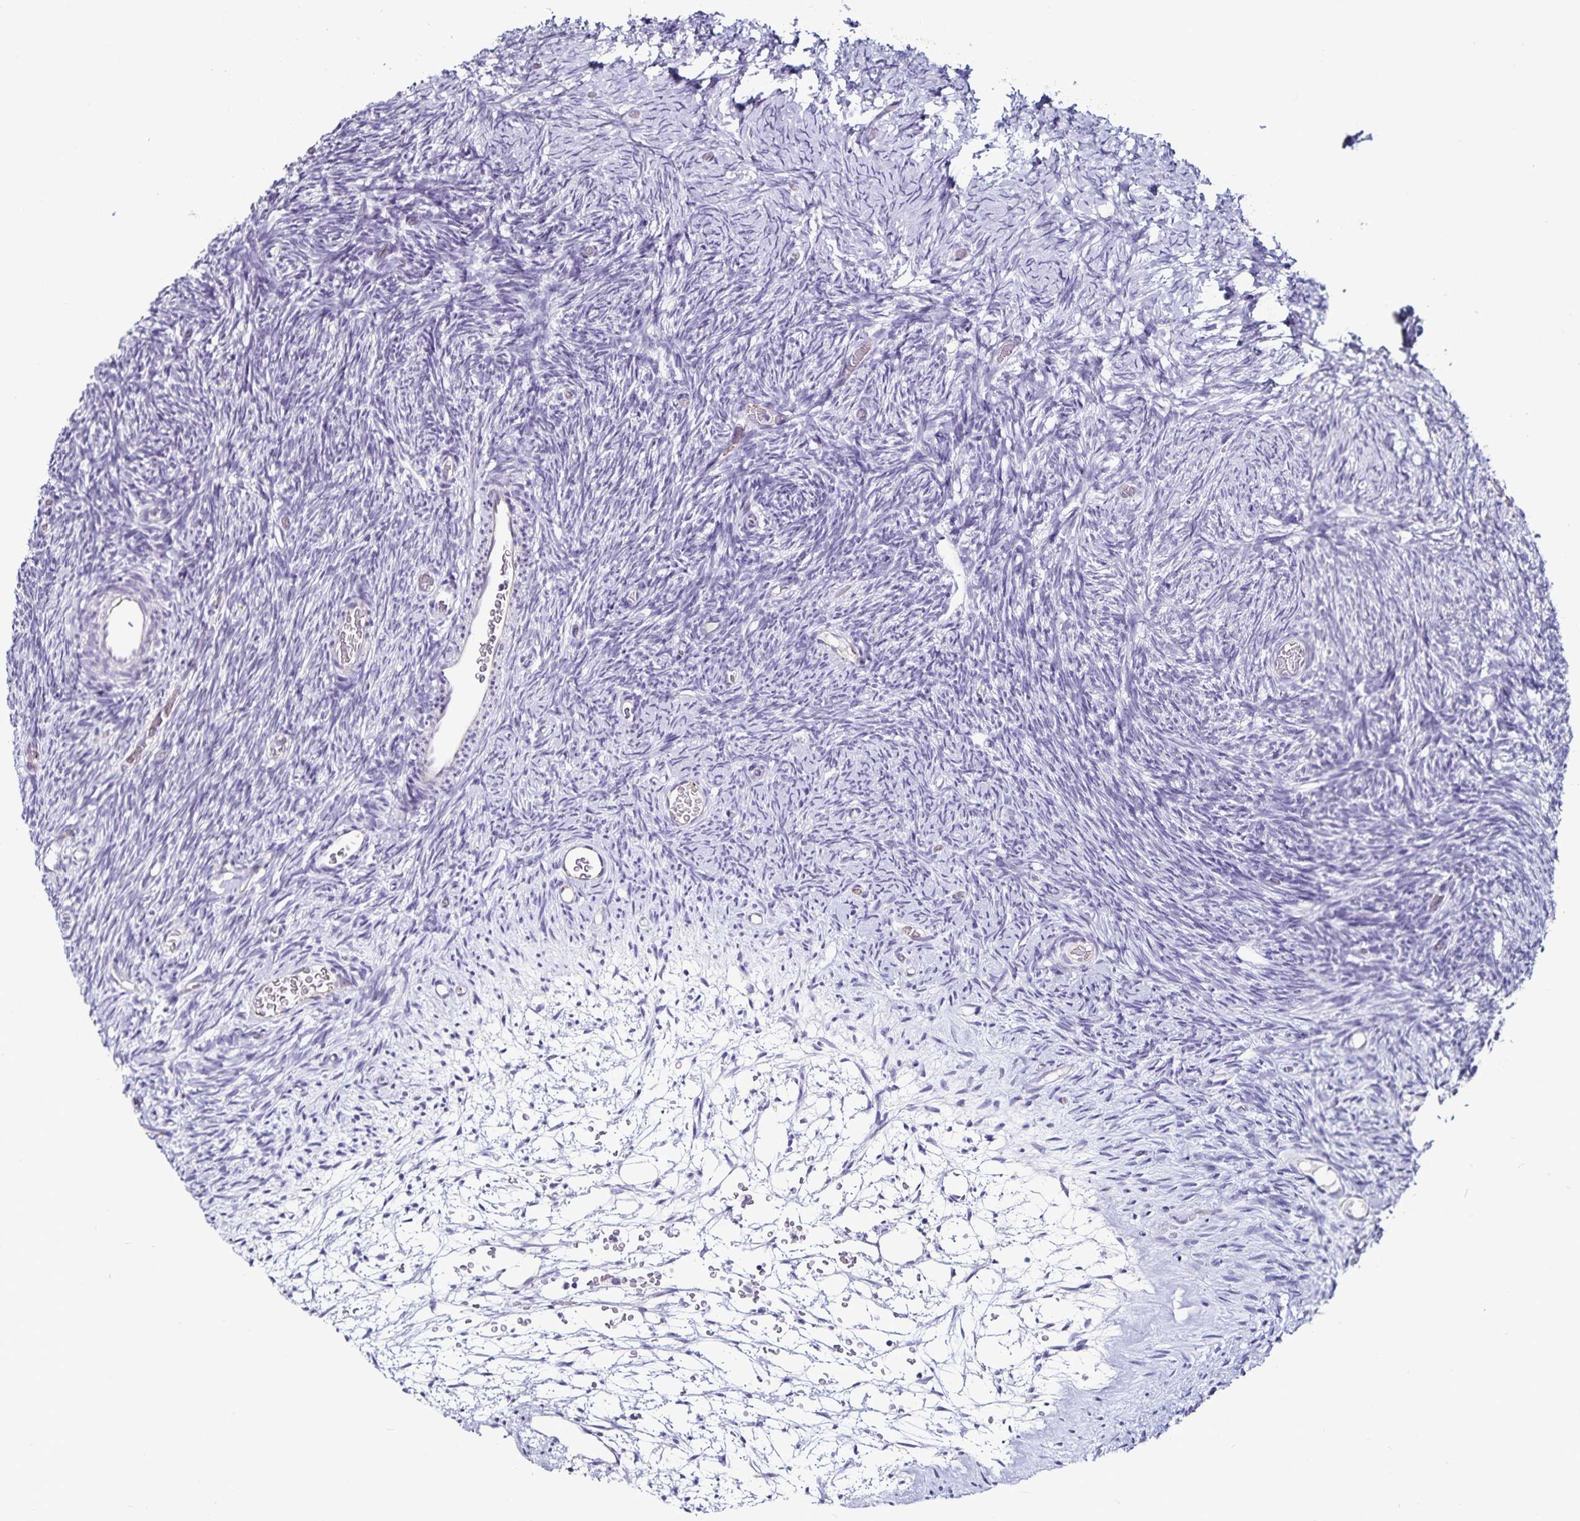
{"staining": {"intensity": "negative", "quantity": "none", "location": "none"}, "tissue": "ovary", "cell_type": "Follicle cells", "image_type": "normal", "snomed": [{"axis": "morphology", "description": "Normal tissue, NOS"}, {"axis": "topography", "description": "Ovary"}], "caption": "IHC of normal human ovary reveals no positivity in follicle cells. (Brightfield microscopy of DAB IHC at high magnification).", "gene": "TSPAN7", "patient": {"sex": "female", "age": 39}}